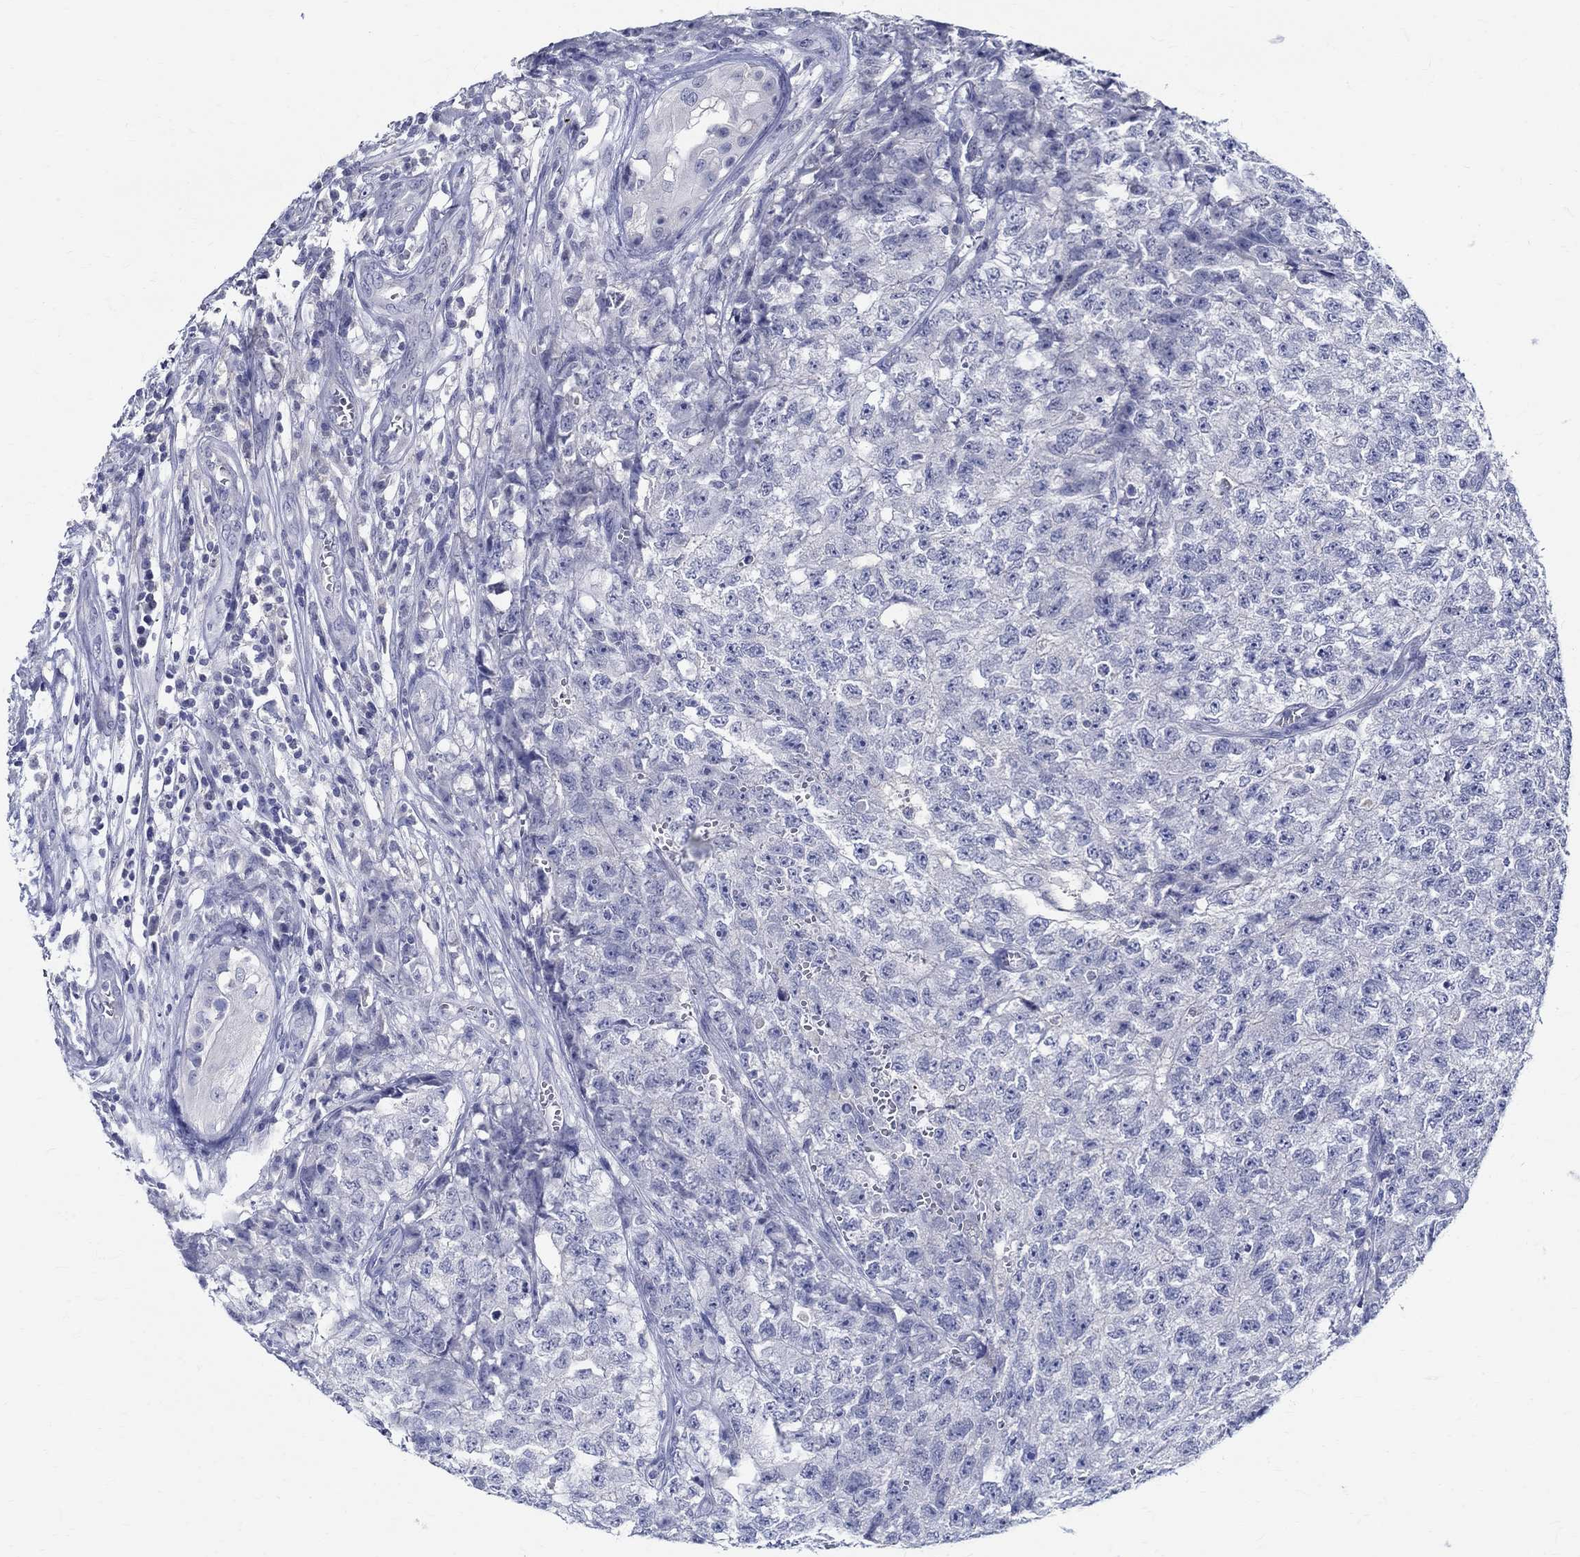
{"staining": {"intensity": "negative", "quantity": "none", "location": "none"}, "tissue": "testis cancer", "cell_type": "Tumor cells", "image_type": "cancer", "snomed": [{"axis": "morphology", "description": "Seminoma, NOS"}, {"axis": "morphology", "description": "Carcinoma, Embryonal, NOS"}, {"axis": "topography", "description": "Testis"}], "caption": "Embryonal carcinoma (testis) stained for a protein using immunohistochemistry shows no expression tumor cells.", "gene": "CETN1", "patient": {"sex": "male", "age": 22}}